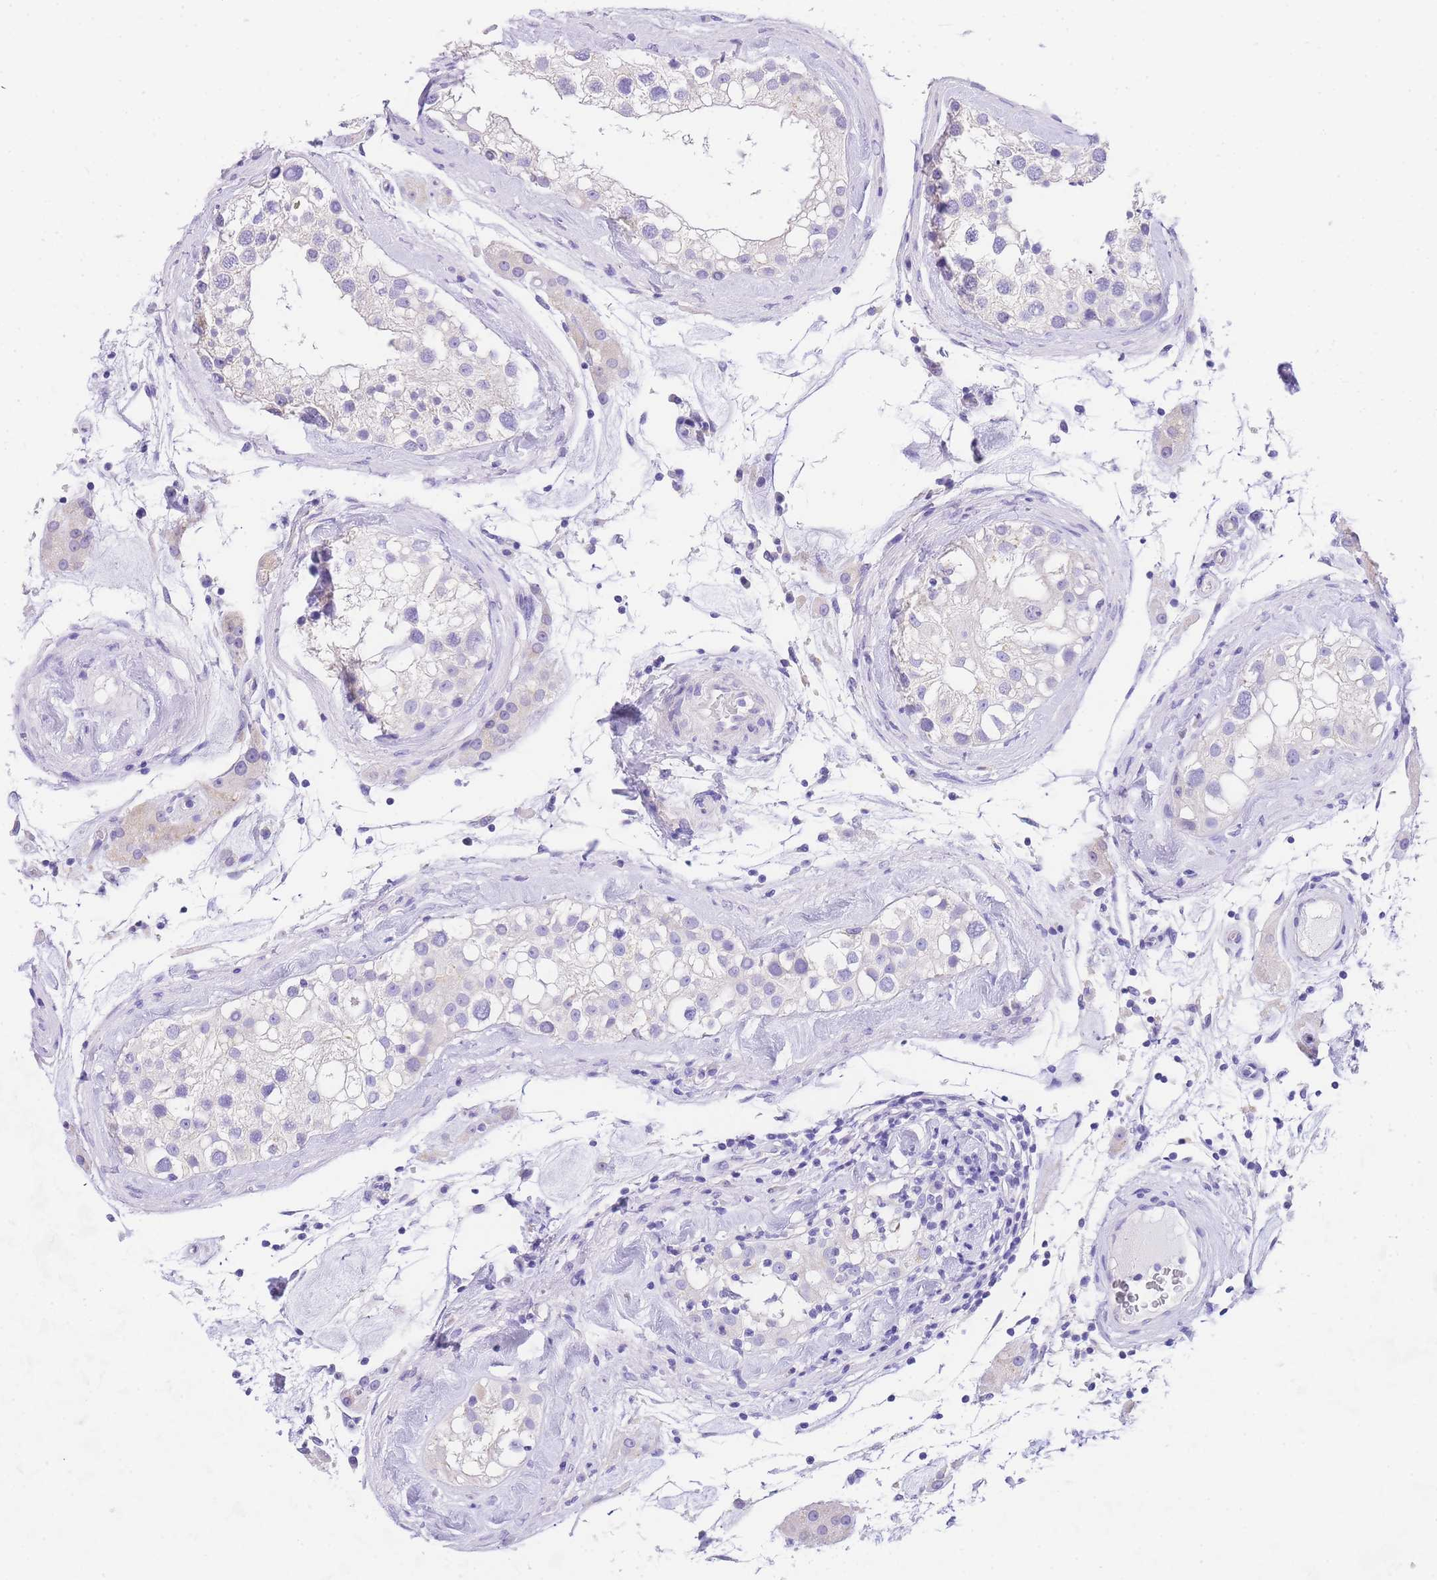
{"staining": {"intensity": "negative", "quantity": "none", "location": "none"}, "tissue": "testis", "cell_type": "Cells in seminiferous ducts", "image_type": "normal", "snomed": [{"axis": "morphology", "description": "Normal tissue, NOS"}, {"axis": "topography", "description": "Testis"}], "caption": "Immunohistochemistry (IHC) micrograph of unremarkable testis: testis stained with DAB displays no significant protein positivity in cells in seminiferous ducts.", "gene": "EPN2", "patient": {"sex": "male", "age": 46}}